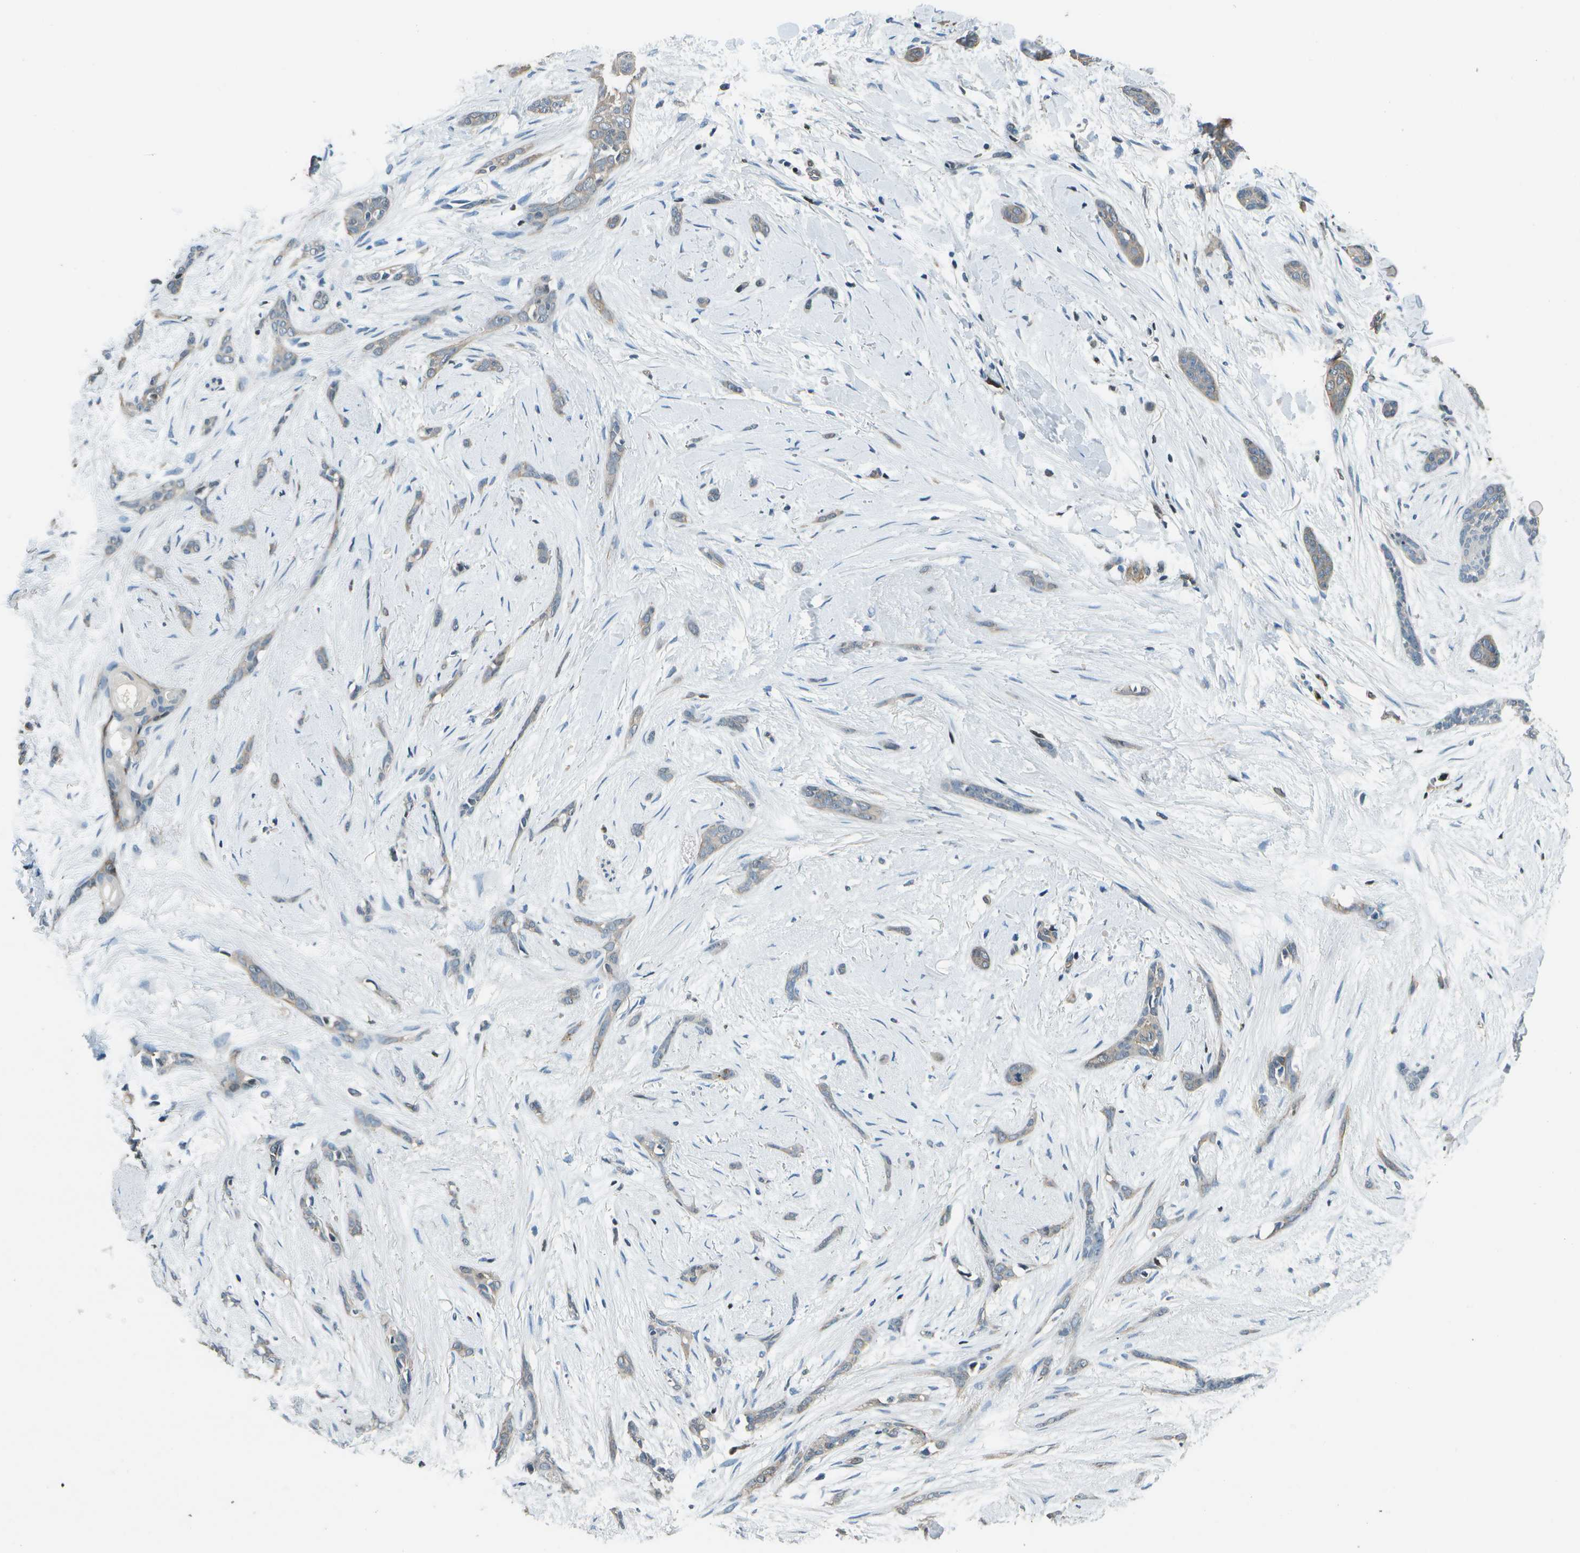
{"staining": {"intensity": "weak", "quantity": "<25%", "location": "cytoplasmic/membranous"}, "tissue": "skin cancer", "cell_type": "Tumor cells", "image_type": "cancer", "snomed": [{"axis": "morphology", "description": "Basal cell carcinoma"}, {"axis": "morphology", "description": "Adnexal tumor, benign"}, {"axis": "topography", "description": "Skin"}], "caption": "An immunohistochemistry photomicrograph of skin cancer is shown. There is no staining in tumor cells of skin cancer. (Immunohistochemistry (ihc), brightfield microscopy, high magnification).", "gene": "PDLIM1", "patient": {"sex": "female", "age": 42}}